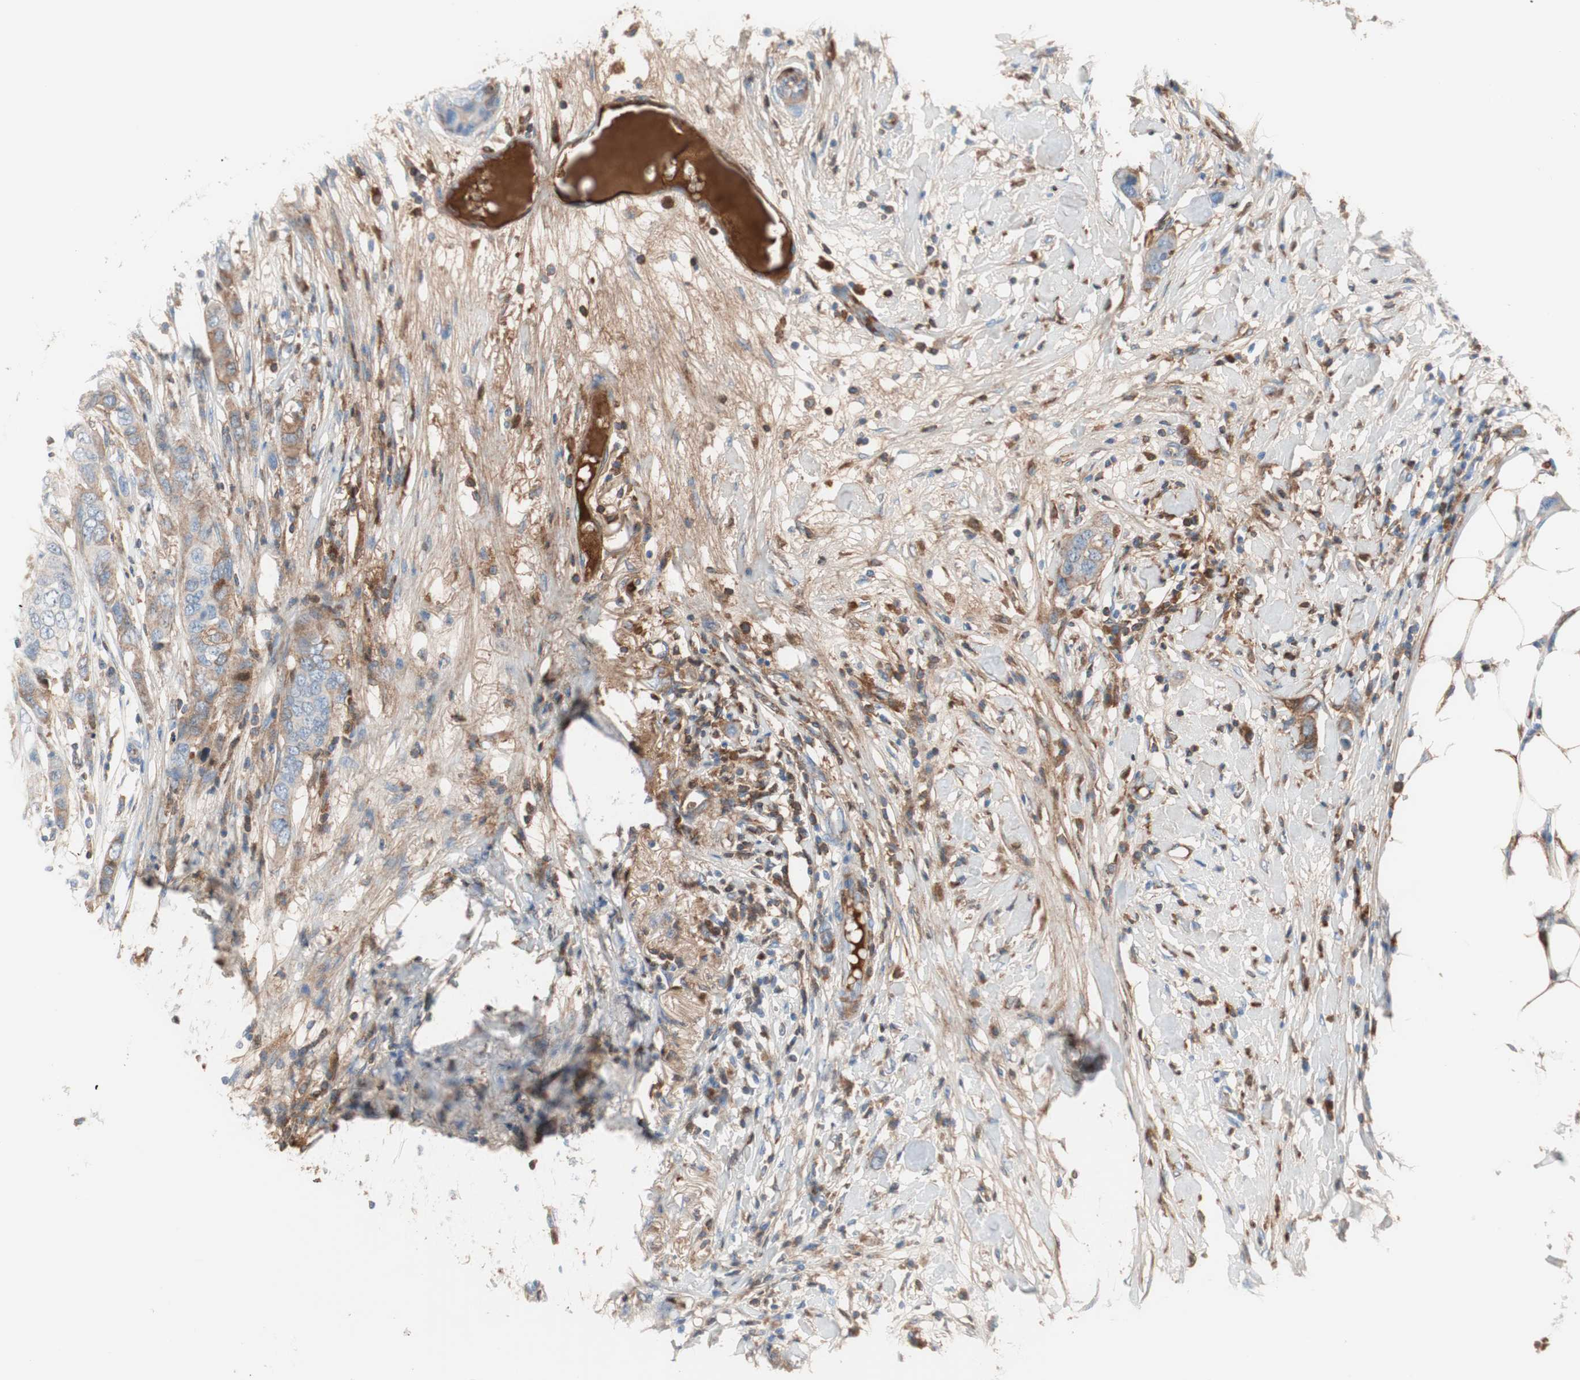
{"staining": {"intensity": "weak", "quantity": ">75%", "location": "cytoplasmic/membranous"}, "tissue": "breast cancer", "cell_type": "Tumor cells", "image_type": "cancer", "snomed": [{"axis": "morphology", "description": "Duct carcinoma"}, {"axis": "topography", "description": "Breast"}], "caption": "DAB immunohistochemical staining of breast cancer (intraductal carcinoma) exhibits weak cytoplasmic/membranous protein positivity in approximately >75% of tumor cells.", "gene": "RBP4", "patient": {"sex": "female", "age": 50}}